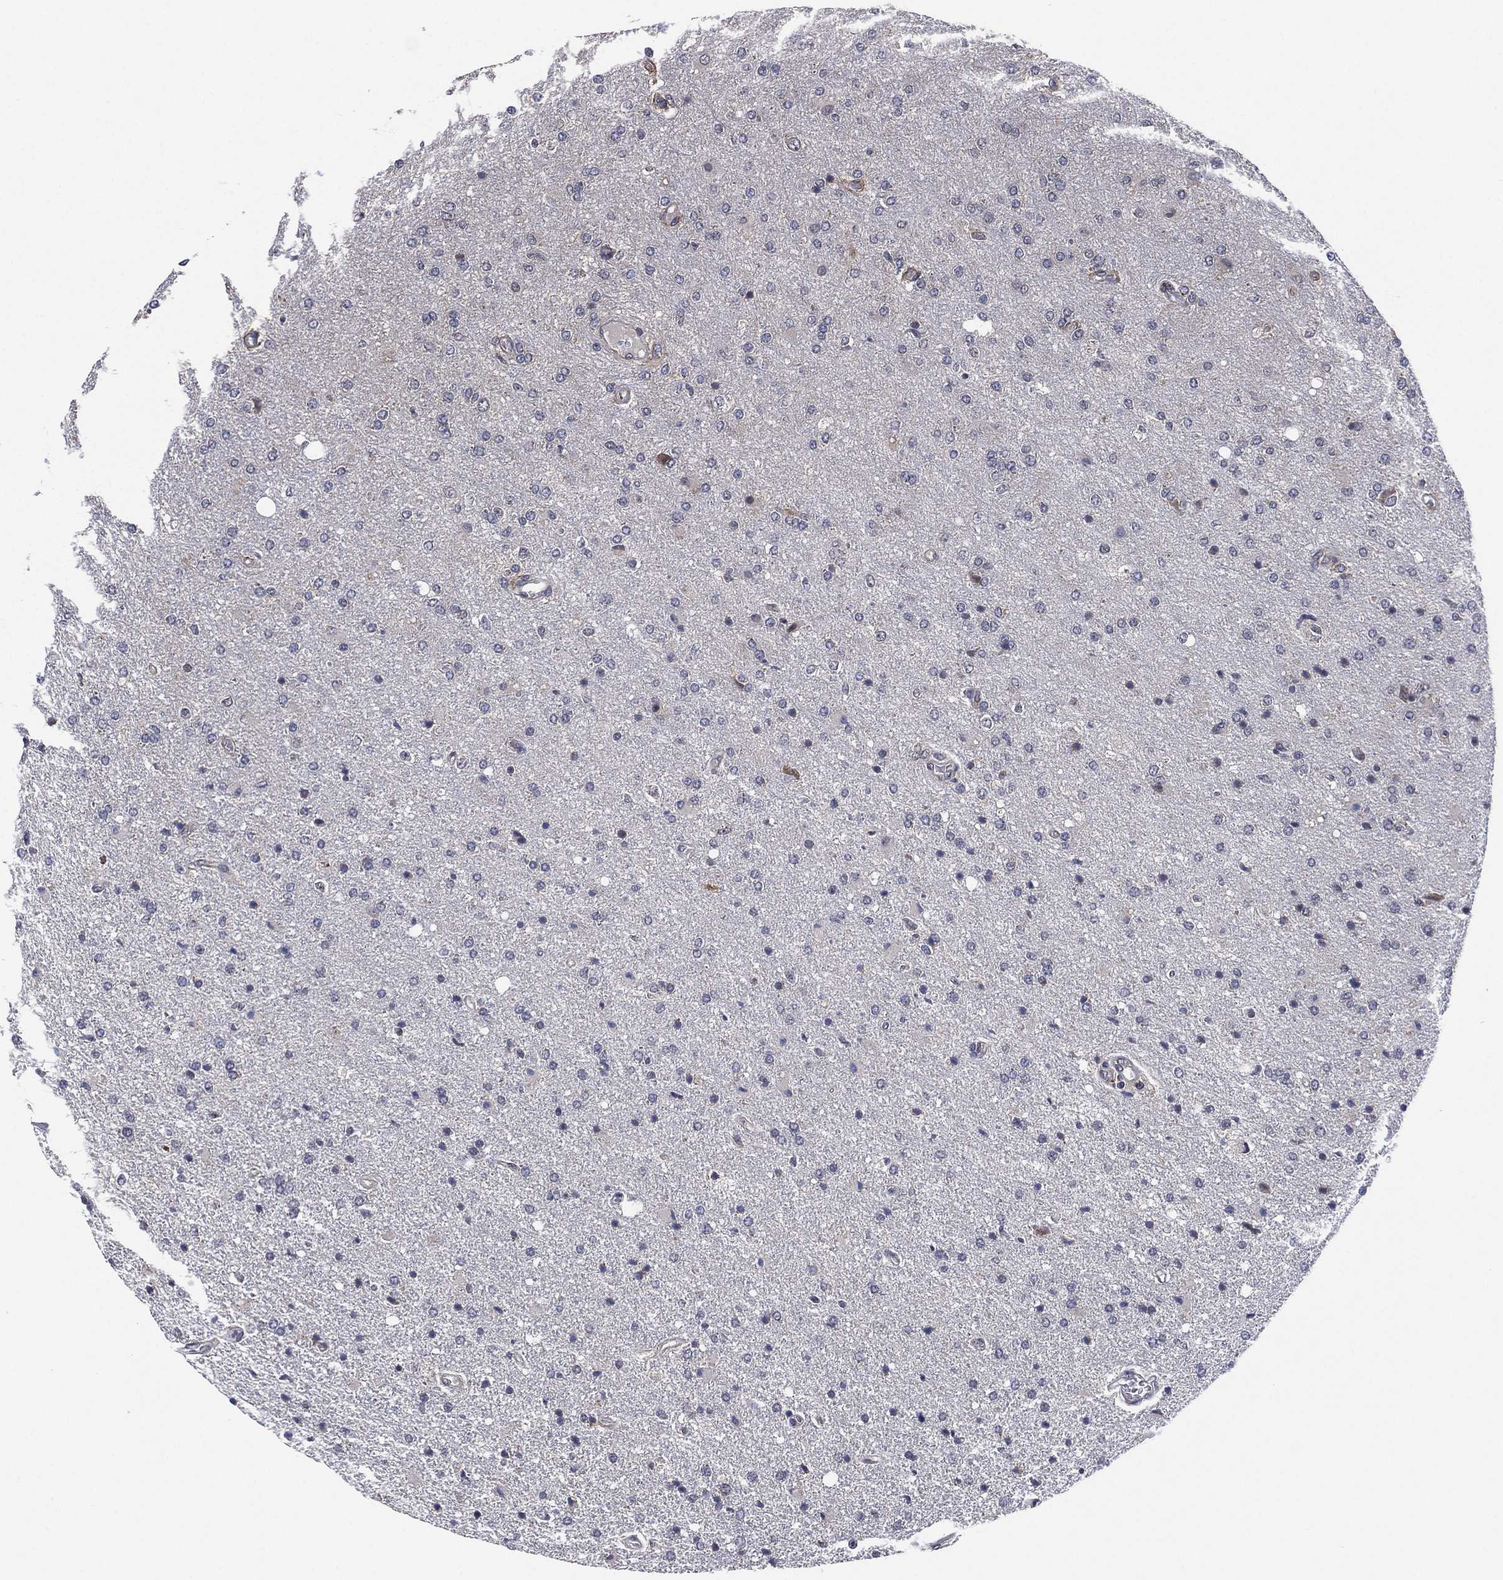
{"staining": {"intensity": "negative", "quantity": "none", "location": "none"}, "tissue": "glioma", "cell_type": "Tumor cells", "image_type": "cancer", "snomed": [{"axis": "morphology", "description": "Glioma, malignant, High grade"}, {"axis": "topography", "description": "Cerebral cortex"}], "caption": "DAB (3,3'-diaminobenzidine) immunohistochemical staining of human high-grade glioma (malignant) reveals no significant positivity in tumor cells.", "gene": "SELENOO", "patient": {"sex": "male", "age": 70}}